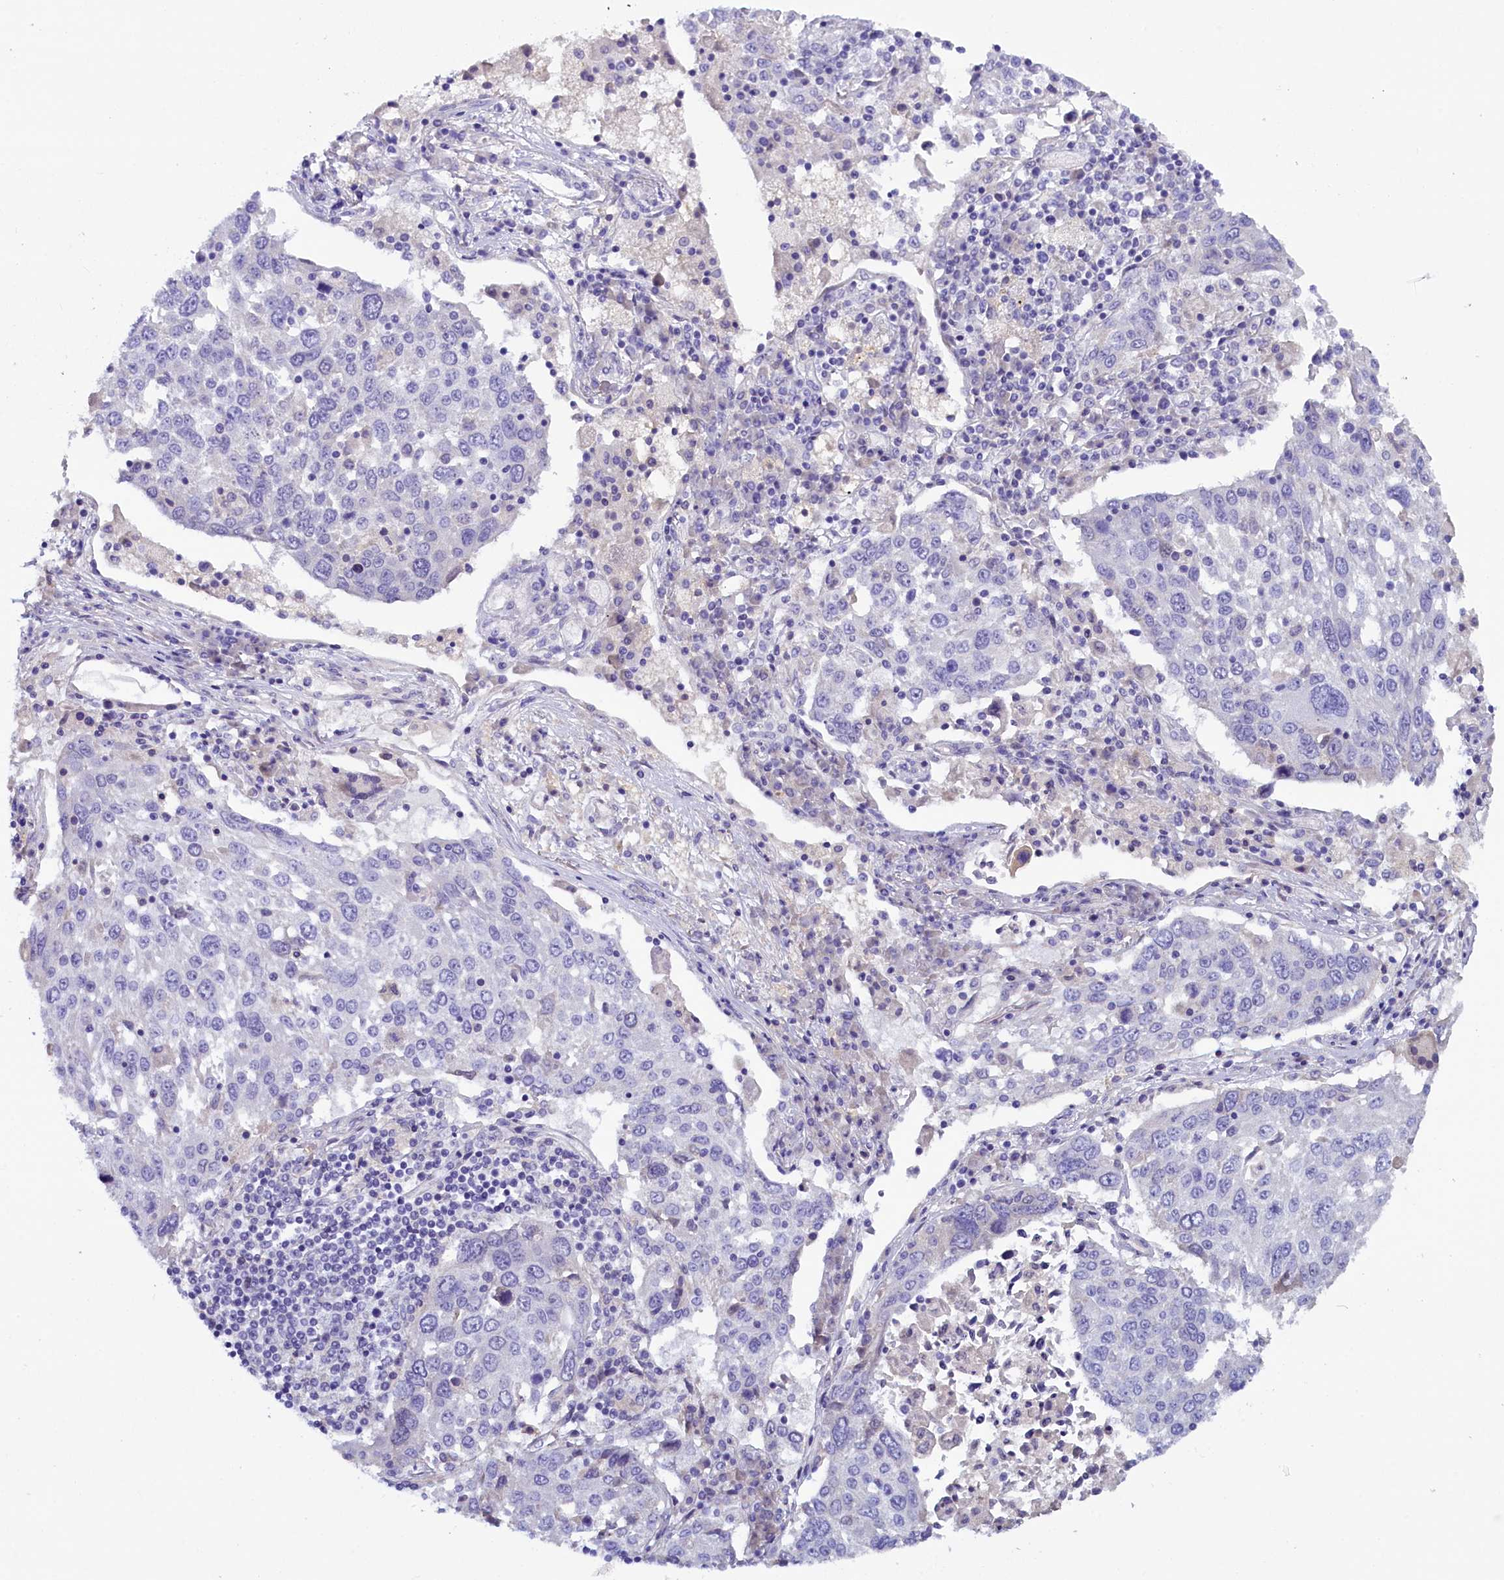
{"staining": {"intensity": "negative", "quantity": "none", "location": "none"}, "tissue": "lung cancer", "cell_type": "Tumor cells", "image_type": "cancer", "snomed": [{"axis": "morphology", "description": "Squamous cell carcinoma, NOS"}, {"axis": "topography", "description": "Lung"}], "caption": "The micrograph demonstrates no significant positivity in tumor cells of lung cancer.", "gene": "RTTN", "patient": {"sex": "male", "age": 65}}